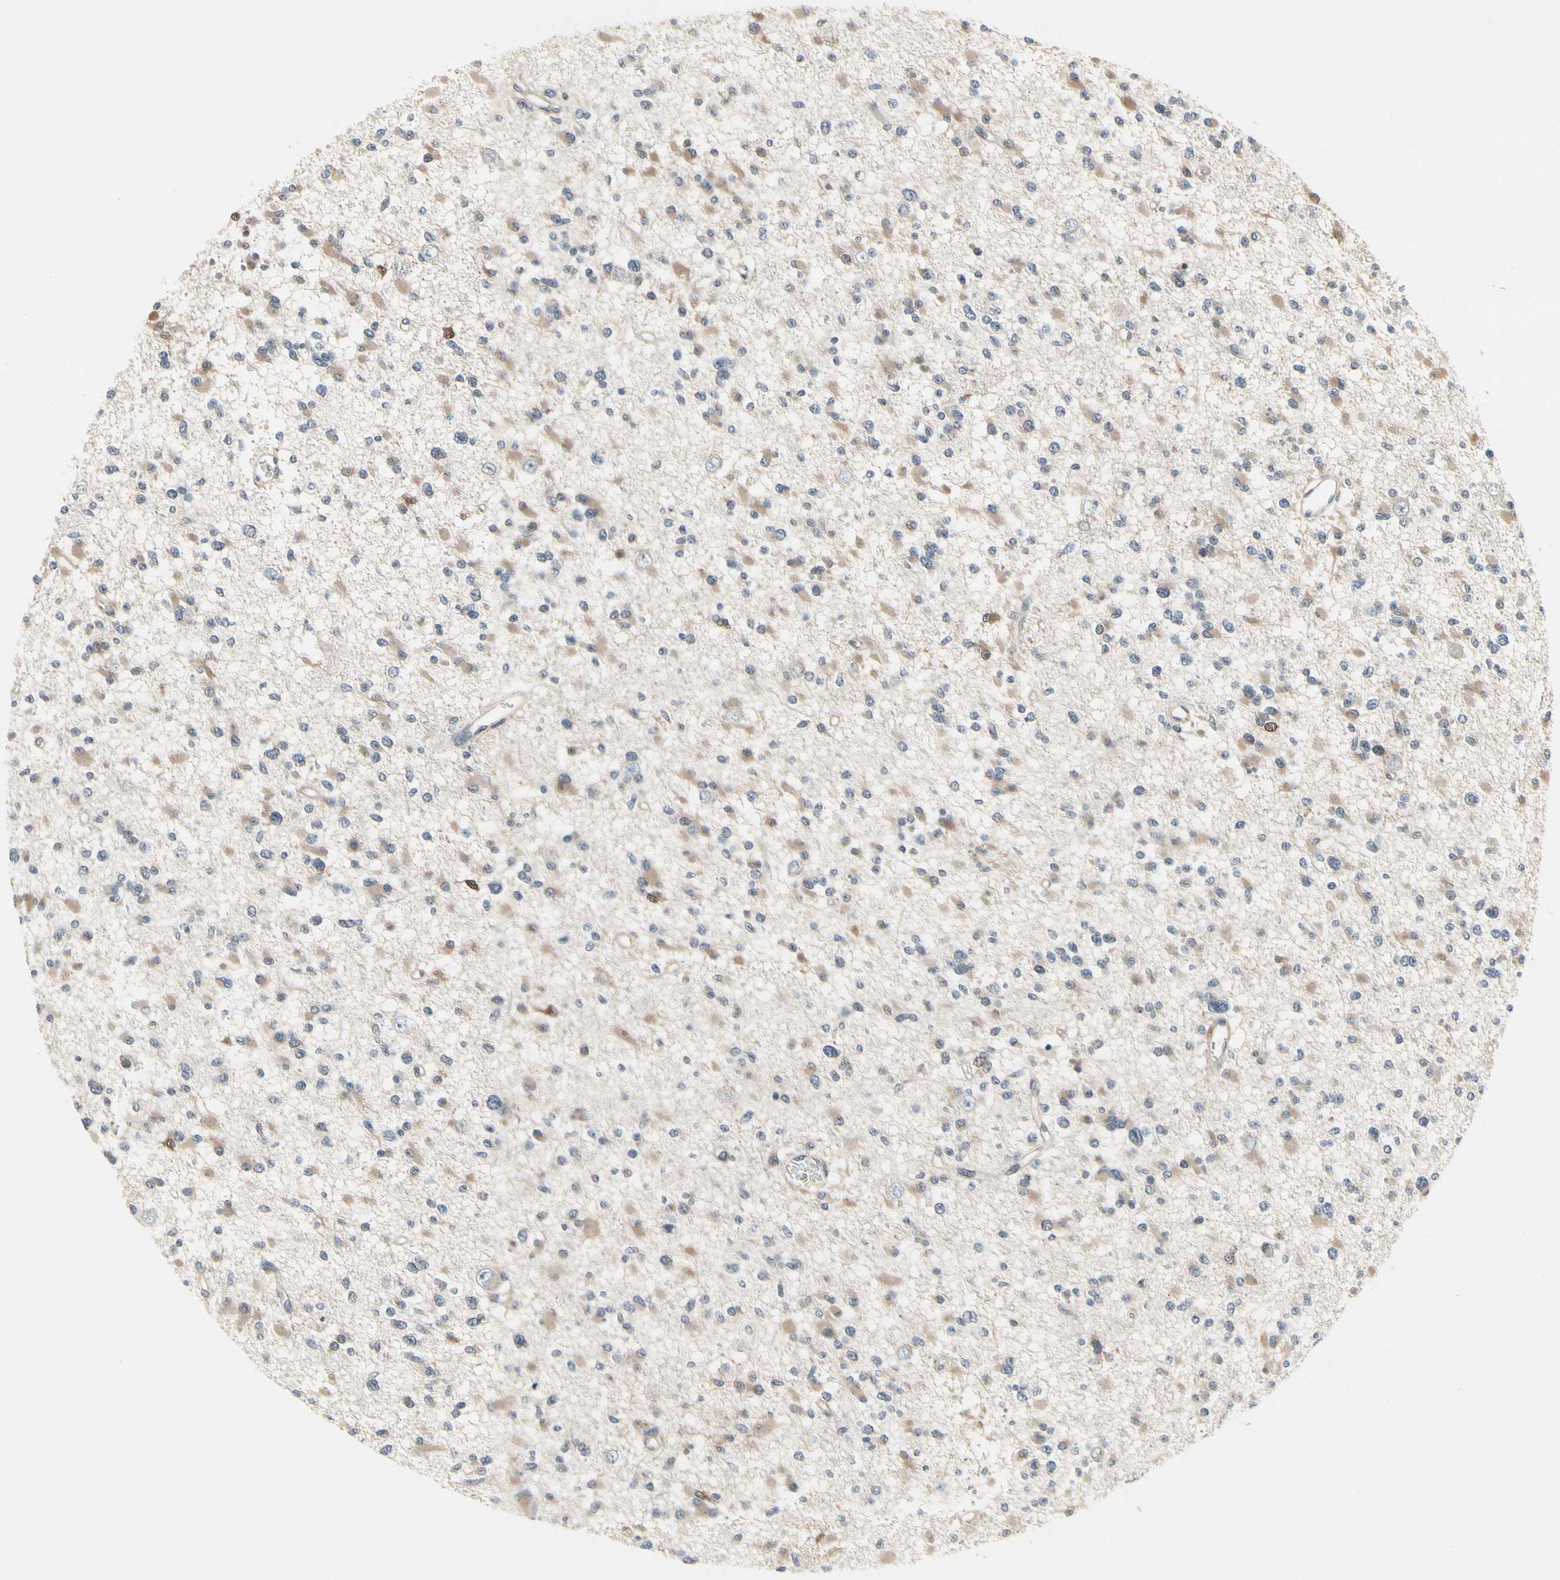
{"staining": {"intensity": "weak", "quantity": "25%-75%", "location": "cytoplasmic/membranous"}, "tissue": "glioma", "cell_type": "Tumor cells", "image_type": "cancer", "snomed": [{"axis": "morphology", "description": "Glioma, malignant, Low grade"}, {"axis": "topography", "description": "Brain"}], "caption": "DAB immunohistochemical staining of malignant low-grade glioma displays weak cytoplasmic/membranous protein staining in about 25%-75% of tumor cells.", "gene": "PRDX6", "patient": {"sex": "female", "age": 22}}